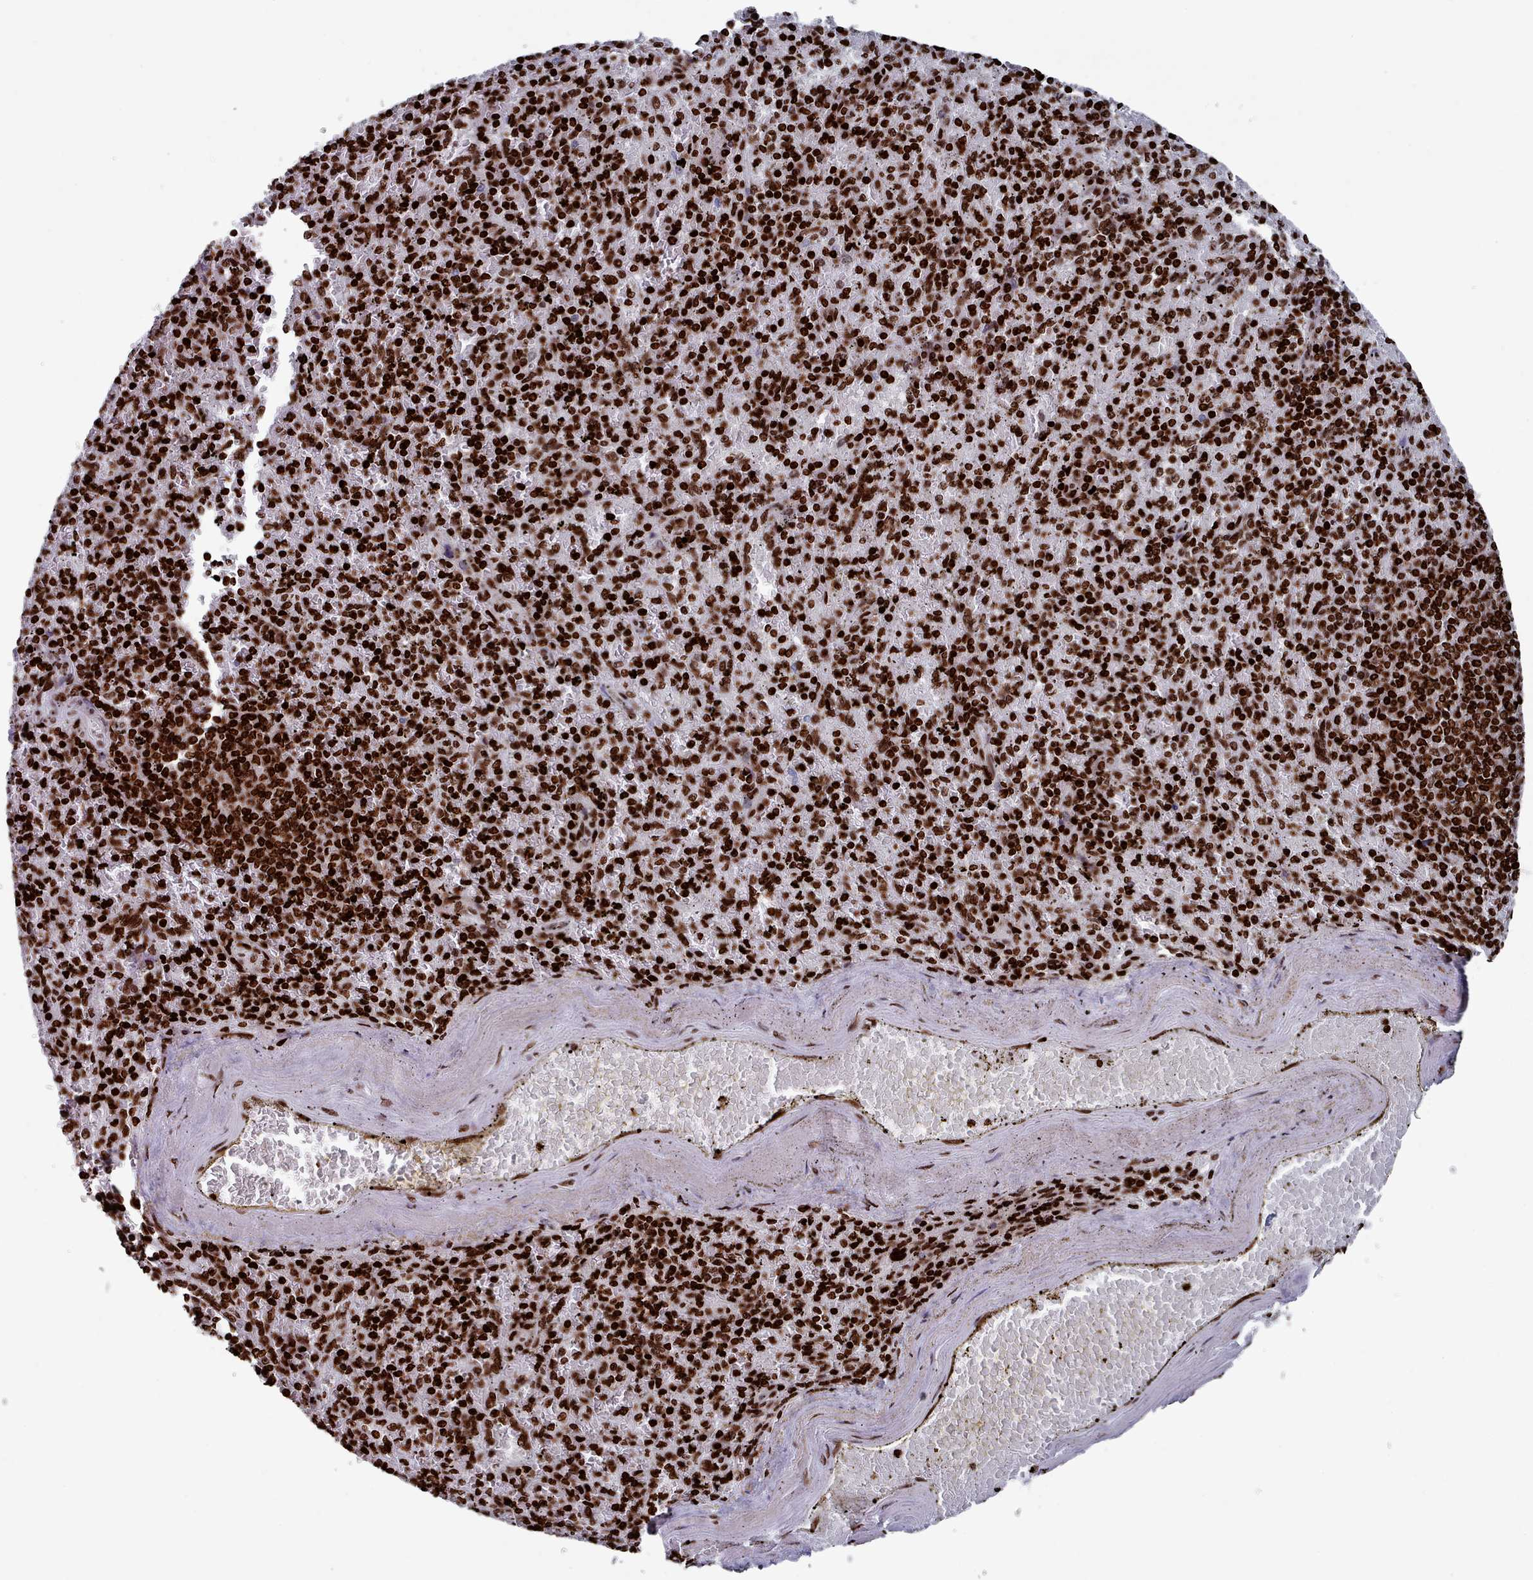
{"staining": {"intensity": "moderate", "quantity": ">75%", "location": "nuclear"}, "tissue": "spleen", "cell_type": "Cells in red pulp", "image_type": "normal", "snomed": [{"axis": "morphology", "description": "Normal tissue, NOS"}, {"axis": "topography", "description": "Spleen"}], "caption": "Protein staining of normal spleen displays moderate nuclear expression in approximately >75% of cells in red pulp.", "gene": "PCDHB11", "patient": {"sex": "male", "age": 82}}